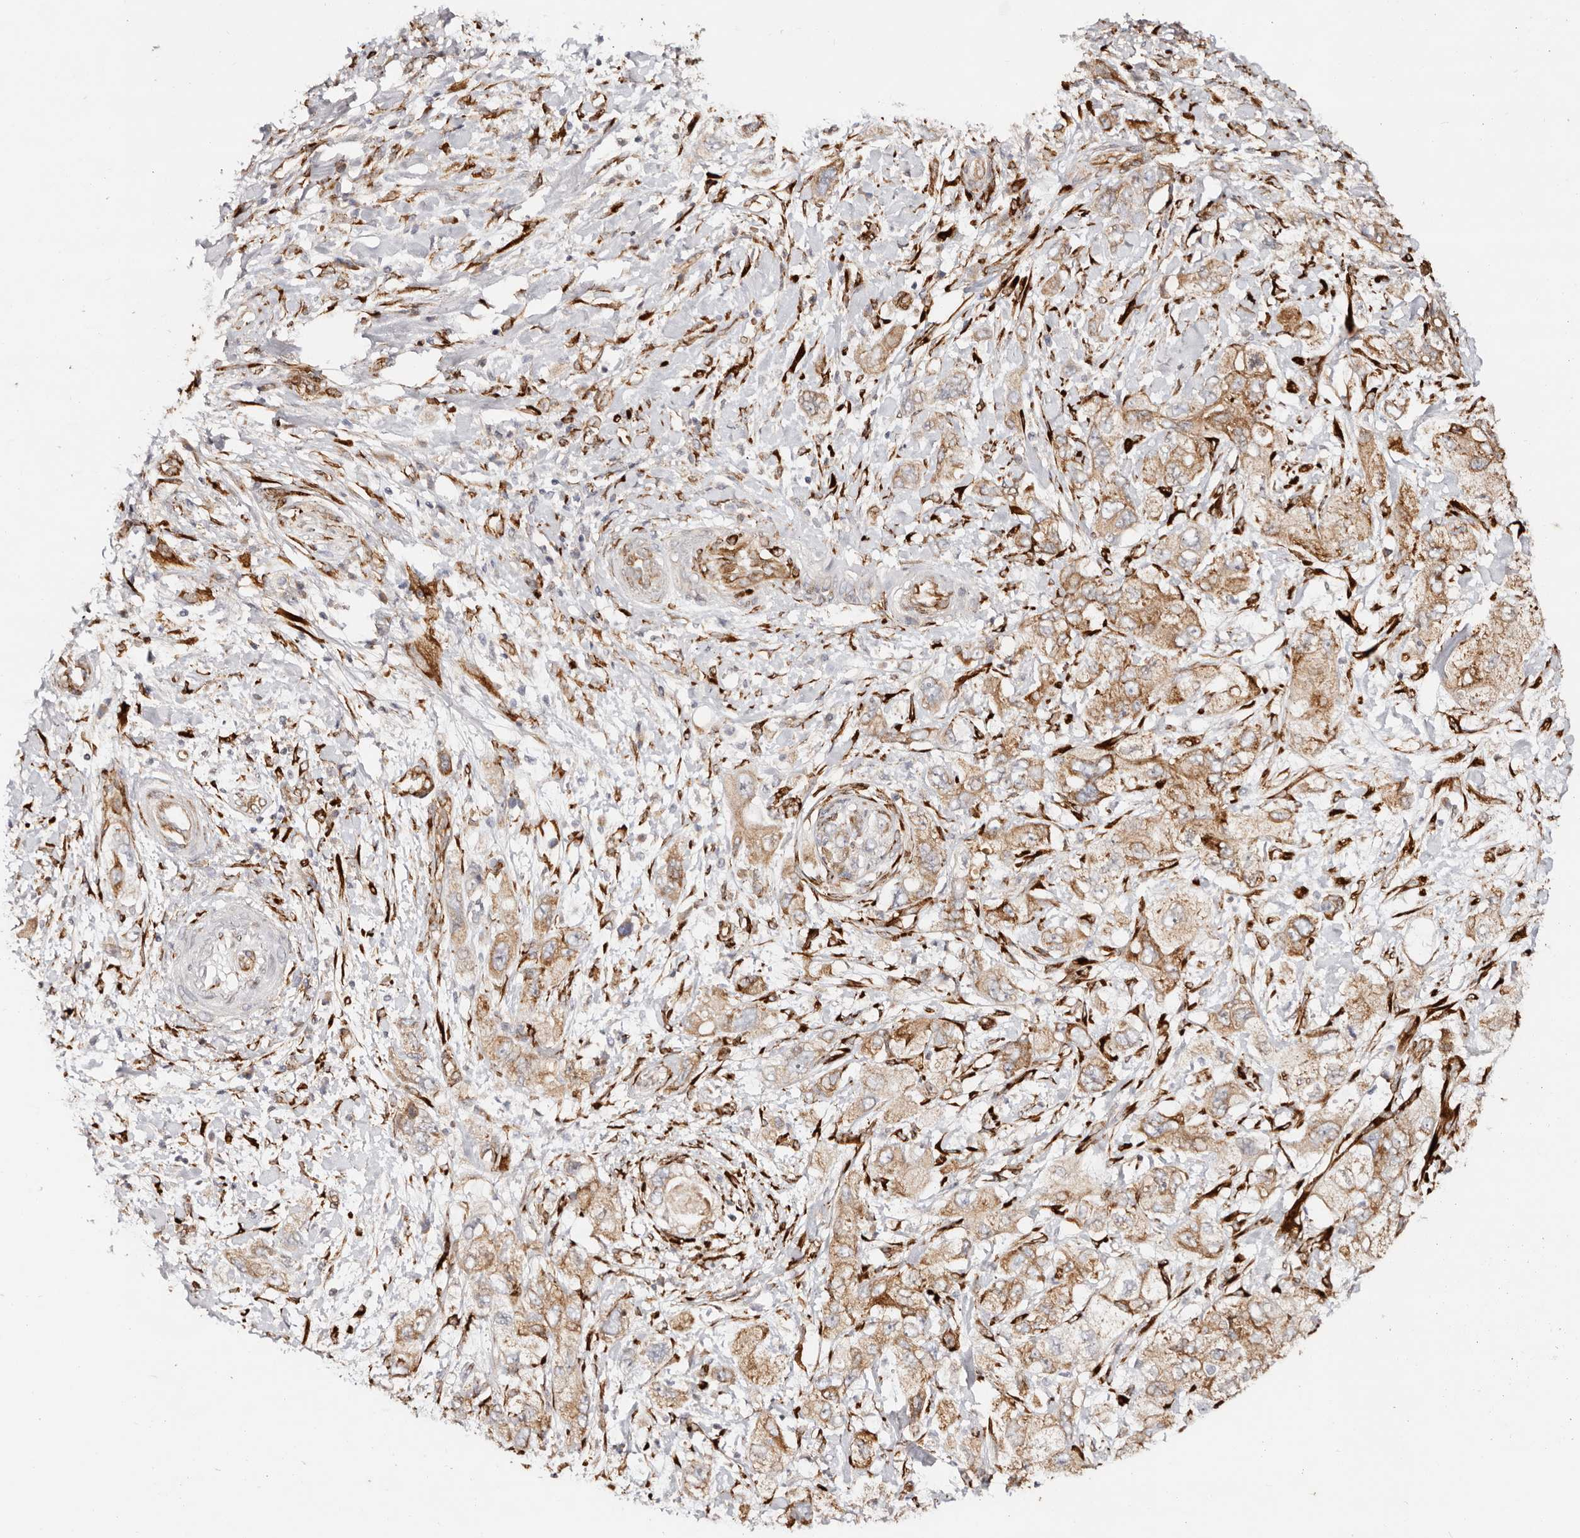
{"staining": {"intensity": "moderate", "quantity": ">75%", "location": "cytoplasmic/membranous"}, "tissue": "pancreatic cancer", "cell_type": "Tumor cells", "image_type": "cancer", "snomed": [{"axis": "morphology", "description": "Adenocarcinoma, NOS"}, {"axis": "topography", "description": "Pancreas"}], "caption": "Immunohistochemistry of pancreatic cancer (adenocarcinoma) reveals medium levels of moderate cytoplasmic/membranous staining in about >75% of tumor cells.", "gene": "SERPINH1", "patient": {"sex": "female", "age": 73}}